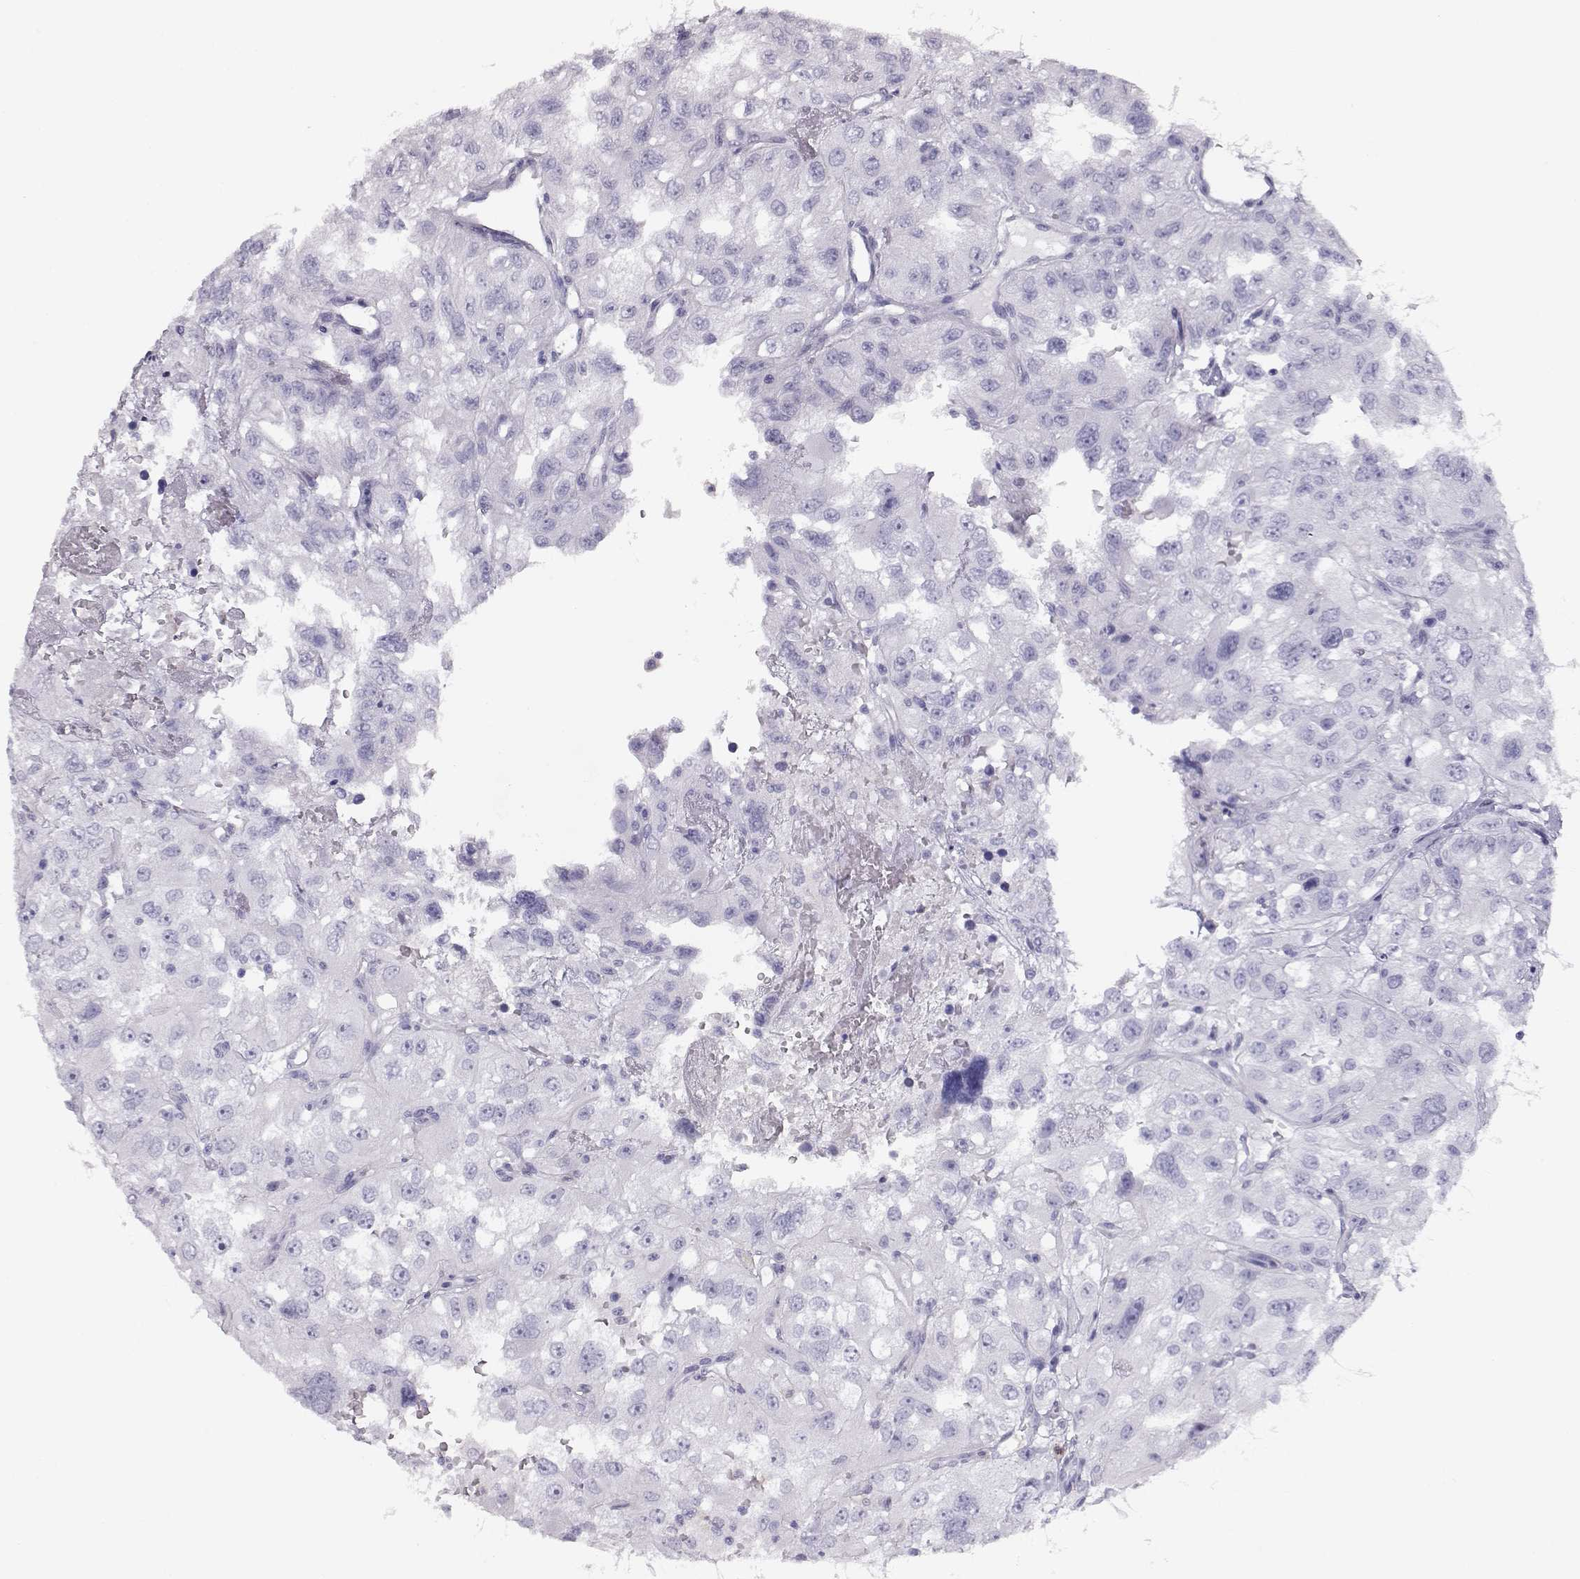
{"staining": {"intensity": "negative", "quantity": "none", "location": "none"}, "tissue": "renal cancer", "cell_type": "Tumor cells", "image_type": "cancer", "snomed": [{"axis": "morphology", "description": "Adenocarcinoma, NOS"}, {"axis": "topography", "description": "Kidney"}], "caption": "High magnification brightfield microscopy of renal adenocarcinoma stained with DAB (3,3'-diaminobenzidine) (brown) and counterstained with hematoxylin (blue): tumor cells show no significant staining.", "gene": "MIP", "patient": {"sex": "male", "age": 64}}